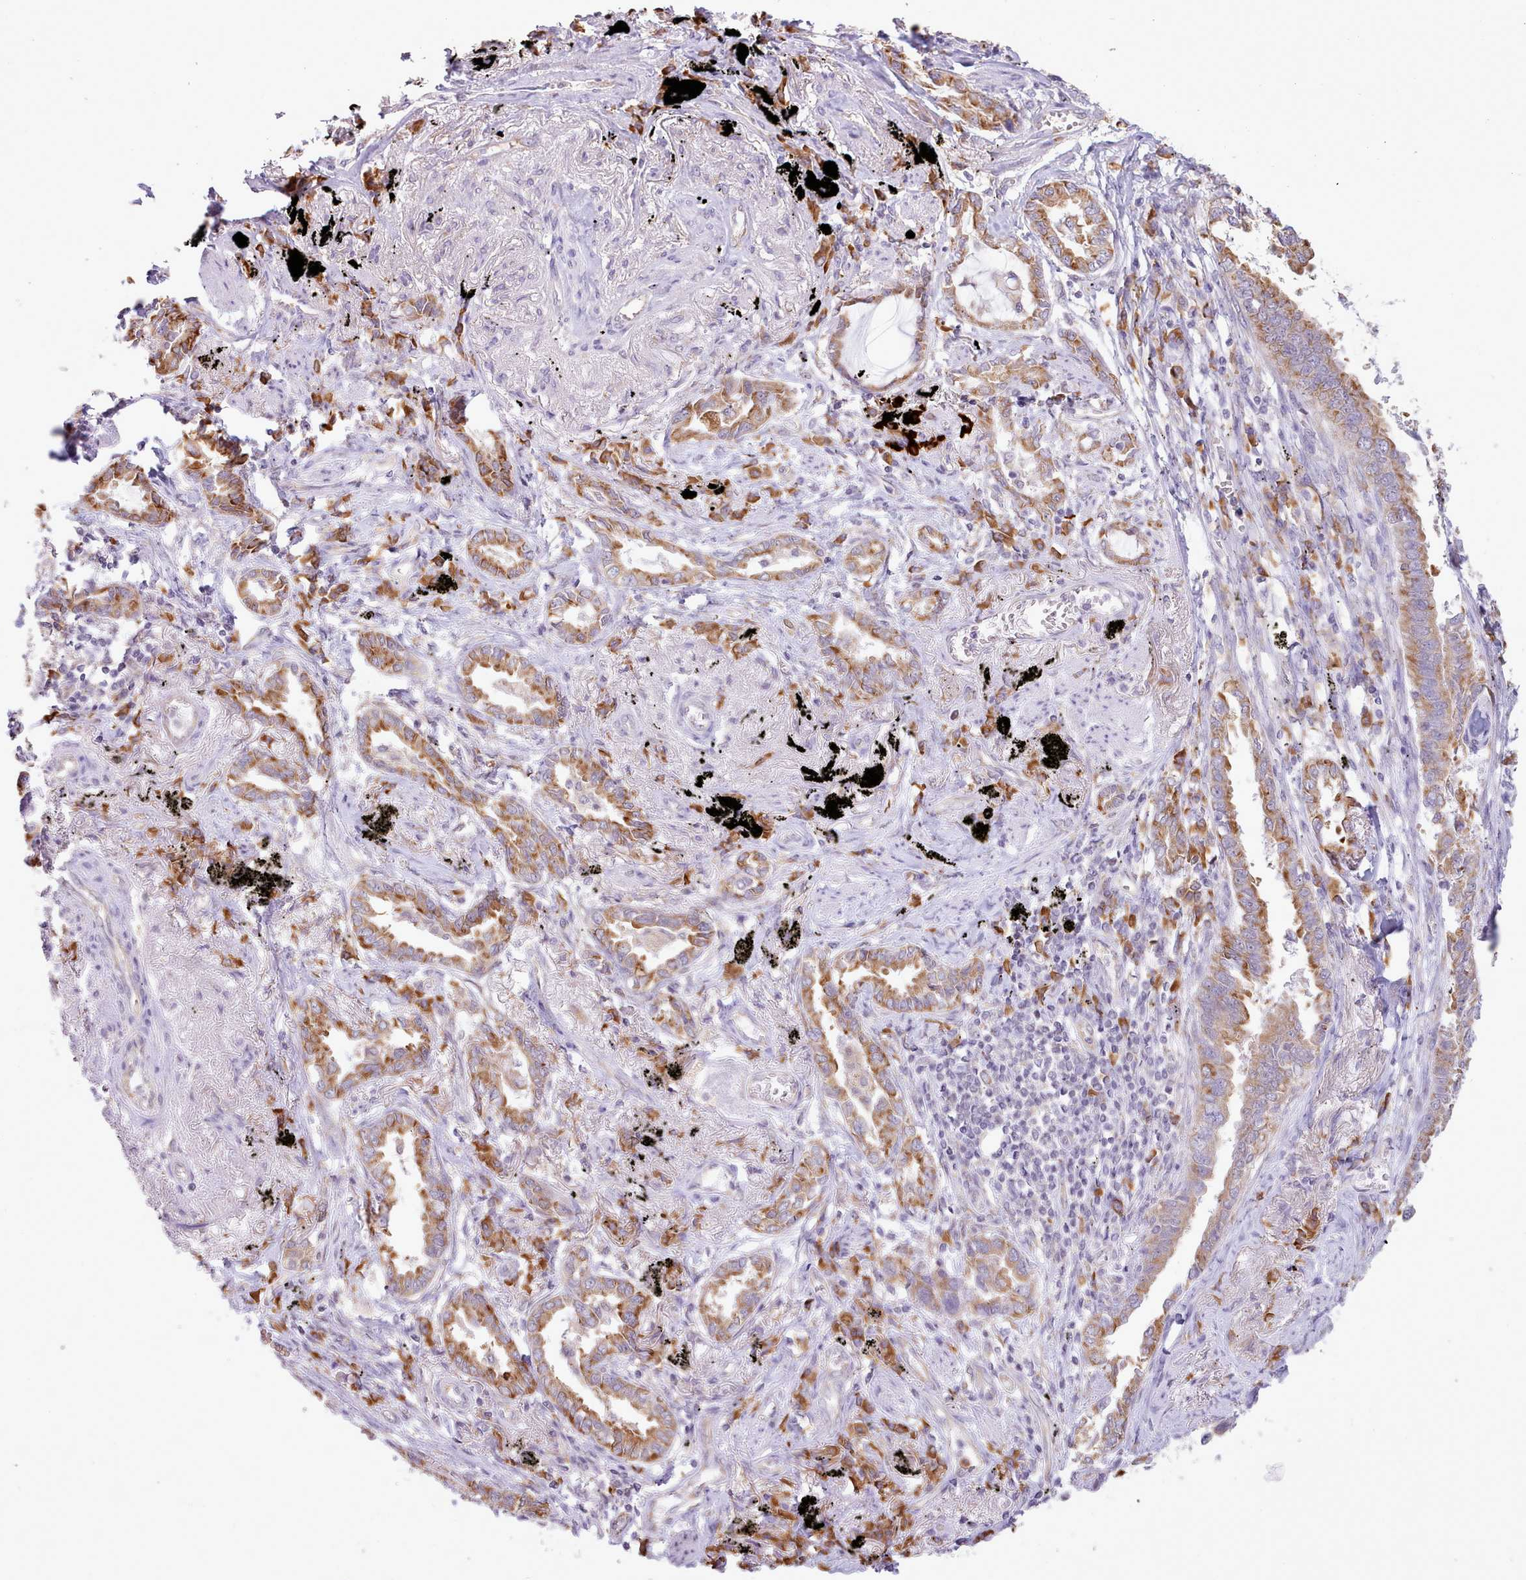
{"staining": {"intensity": "moderate", "quantity": ">75%", "location": "cytoplasmic/membranous"}, "tissue": "lung cancer", "cell_type": "Tumor cells", "image_type": "cancer", "snomed": [{"axis": "morphology", "description": "Adenocarcinoma, NOS"}, {"axis": "topography", "description": "Lung"}], "caption": "Brown immunohistochemical staining in lung cancer (adenocarcinoma) demonstrates moderate cytoplasmic/membranous expression in about >75% of tumor cells. The protein is stained brown, and the nuclei are stained in blue (DAB (3,3'-diaminobenzidine) IHC with brightfield microscopy, high magnification).", "gene": "SEC61B", "patient": {"sex": "male", "age": 67}}